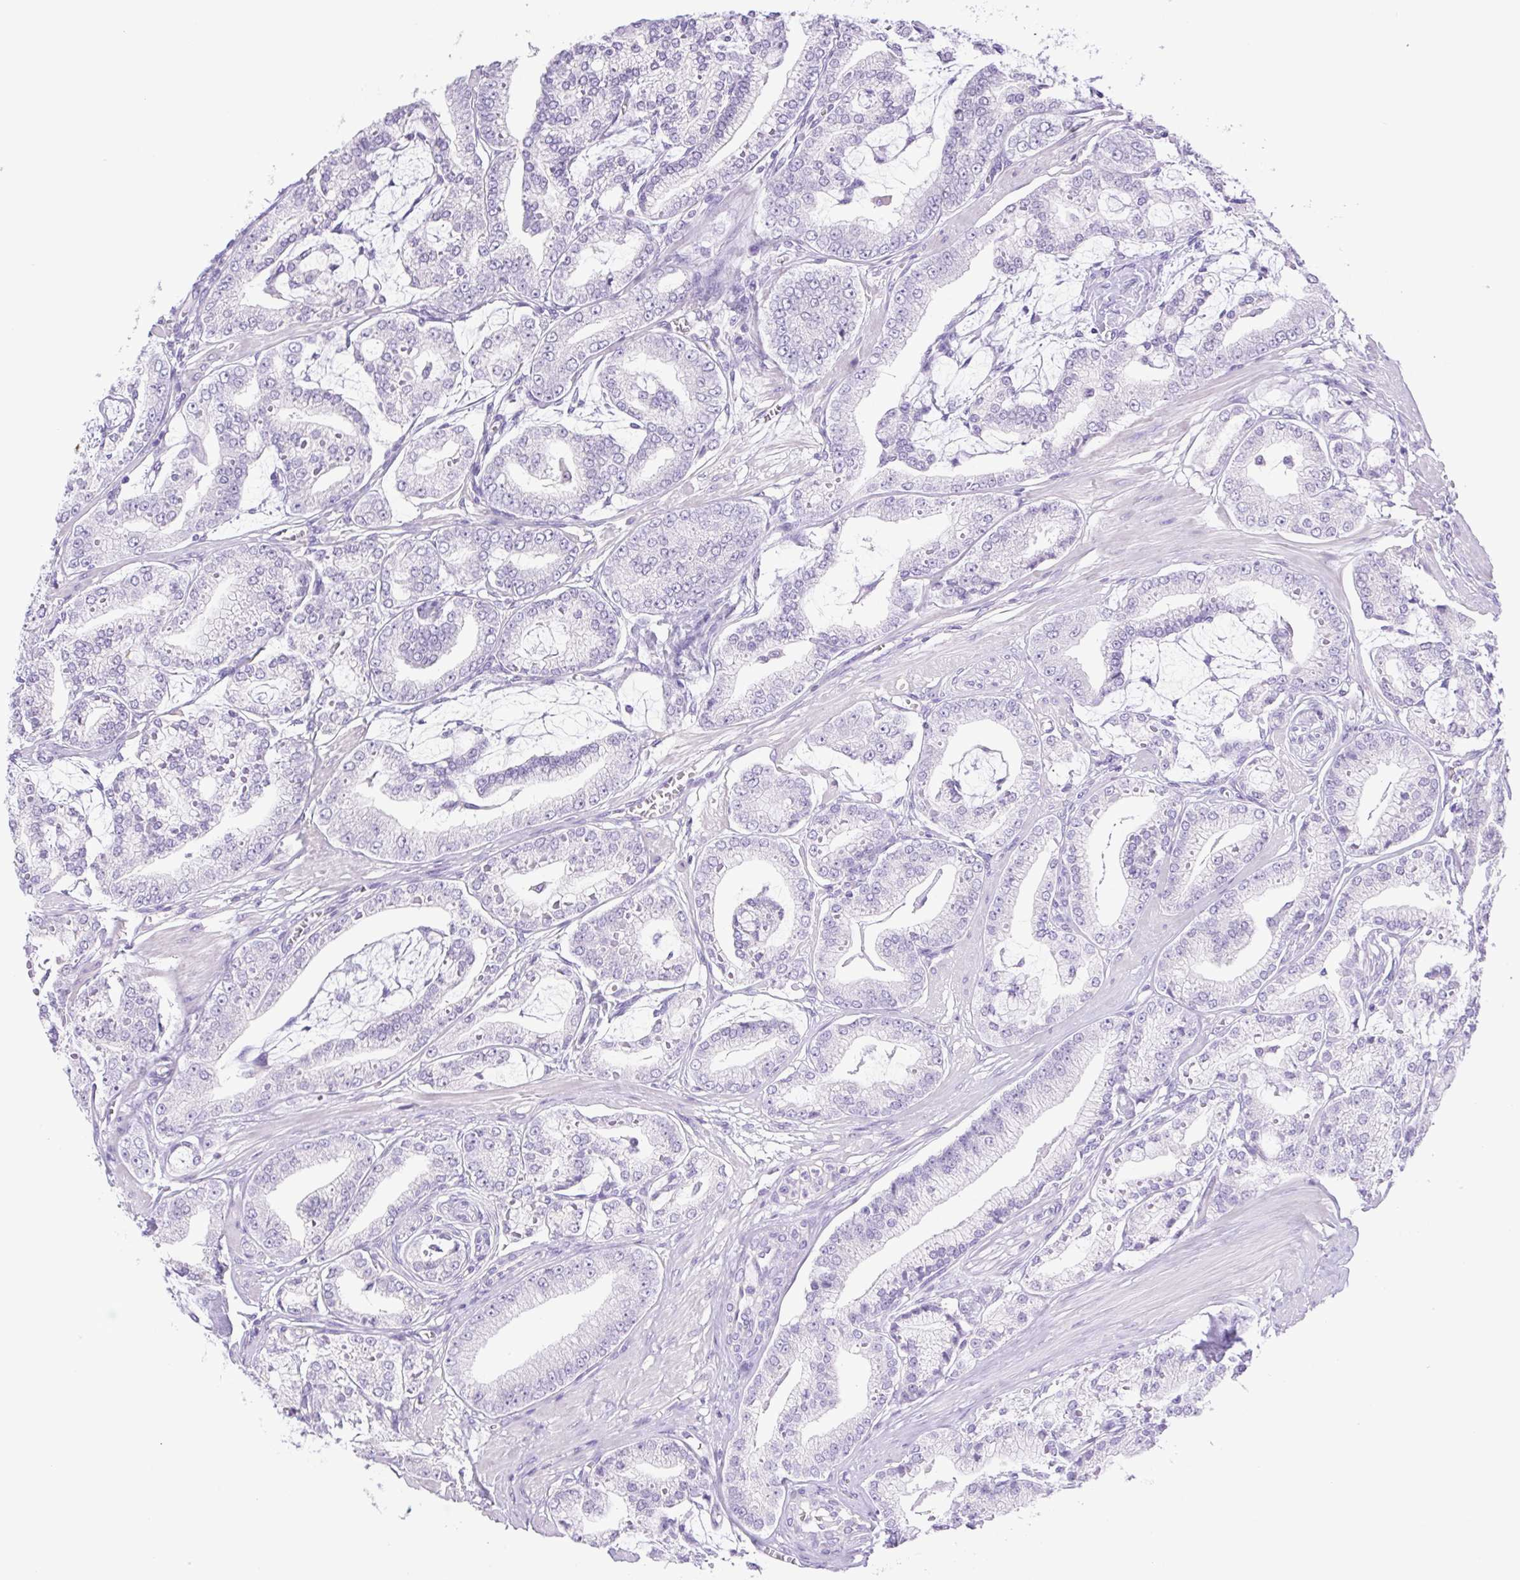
{"staining": {"intensity": "negative", "quantity": "none", "location": "none"}, "tissue": "prostate cancer", "cell_type": "Tumor cells", "image_type": "cancer", "snomed": [{"axis": "morphology", "description": "Adenocarcinoma, High grade"}, {"axis": "topography", "description": "Prostate"}], "caption": "This is a photomicrograph of IHC staining of prostate adenocarcinoma (high-grade), which shows no positivity in tumor cells.", "gene": "CDSN", "patient": {"sex": "male", "age": 71}}